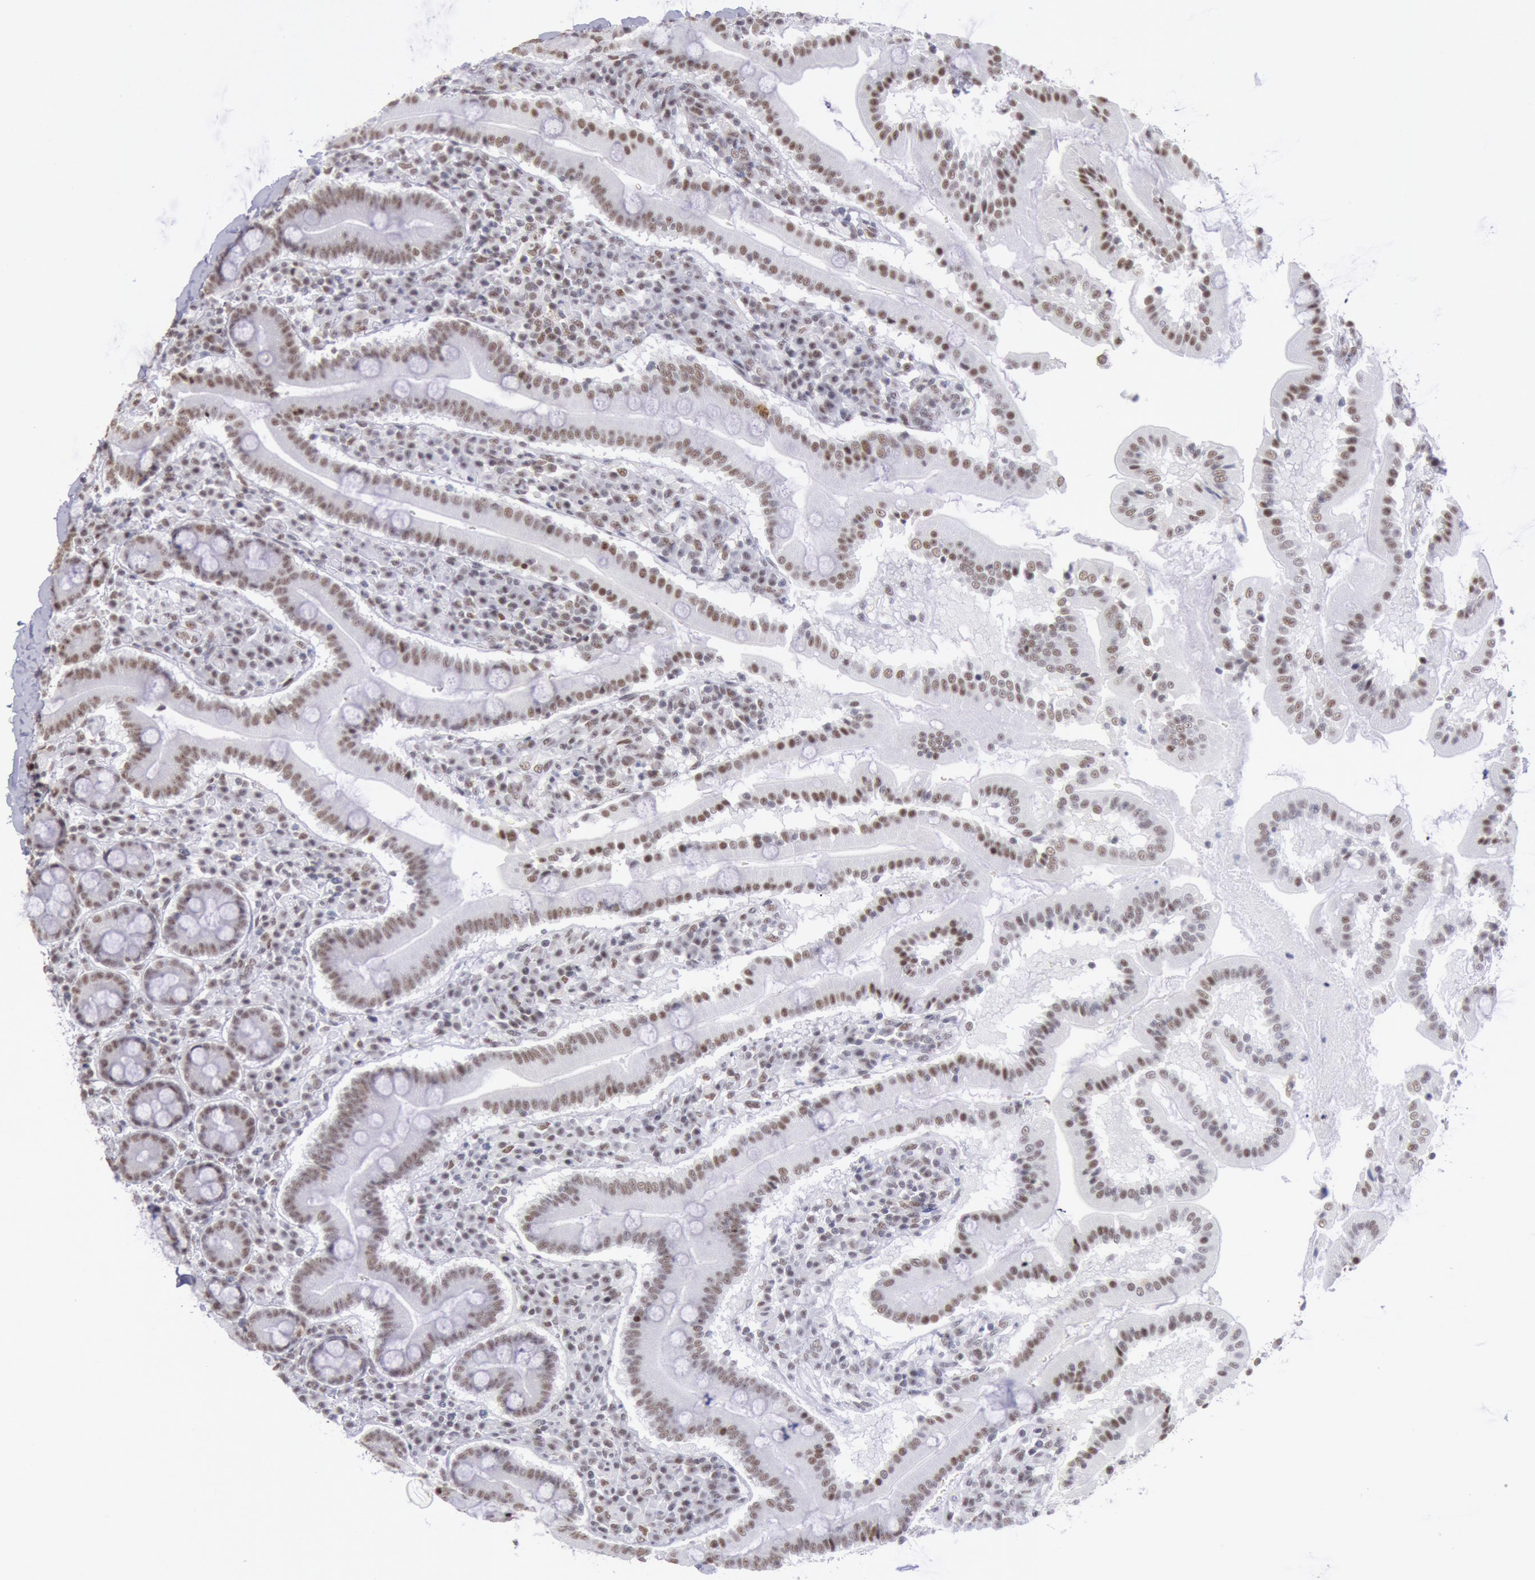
{"staining": {"intensity": "moderate", "quantity": ">75%", "location": "nuclear"}, "tissue": "duodenum", "cell_type": "Glandular cells", "image_type": "normal", "snomed": [{"axis": "morphology", "description": "Normal tissue, NOS"}, {"axis": "topography", "description": "Duodenum"}], "caption": "Immunohistochemistry (IHC) staining of unremarkable duodenum, which exhibits medium levels of moderate nuclear expression in about >75% of glandular cells indicating moderate nuclear protein staining. The staining was performed using DAB (3,3'-diaminobenzidine) (brown) for protein detection and nuclei were counterstained in hematoxylin (blue).", "gene": "SNRPD3", "patient": {"sex": "male", "age": 50}}